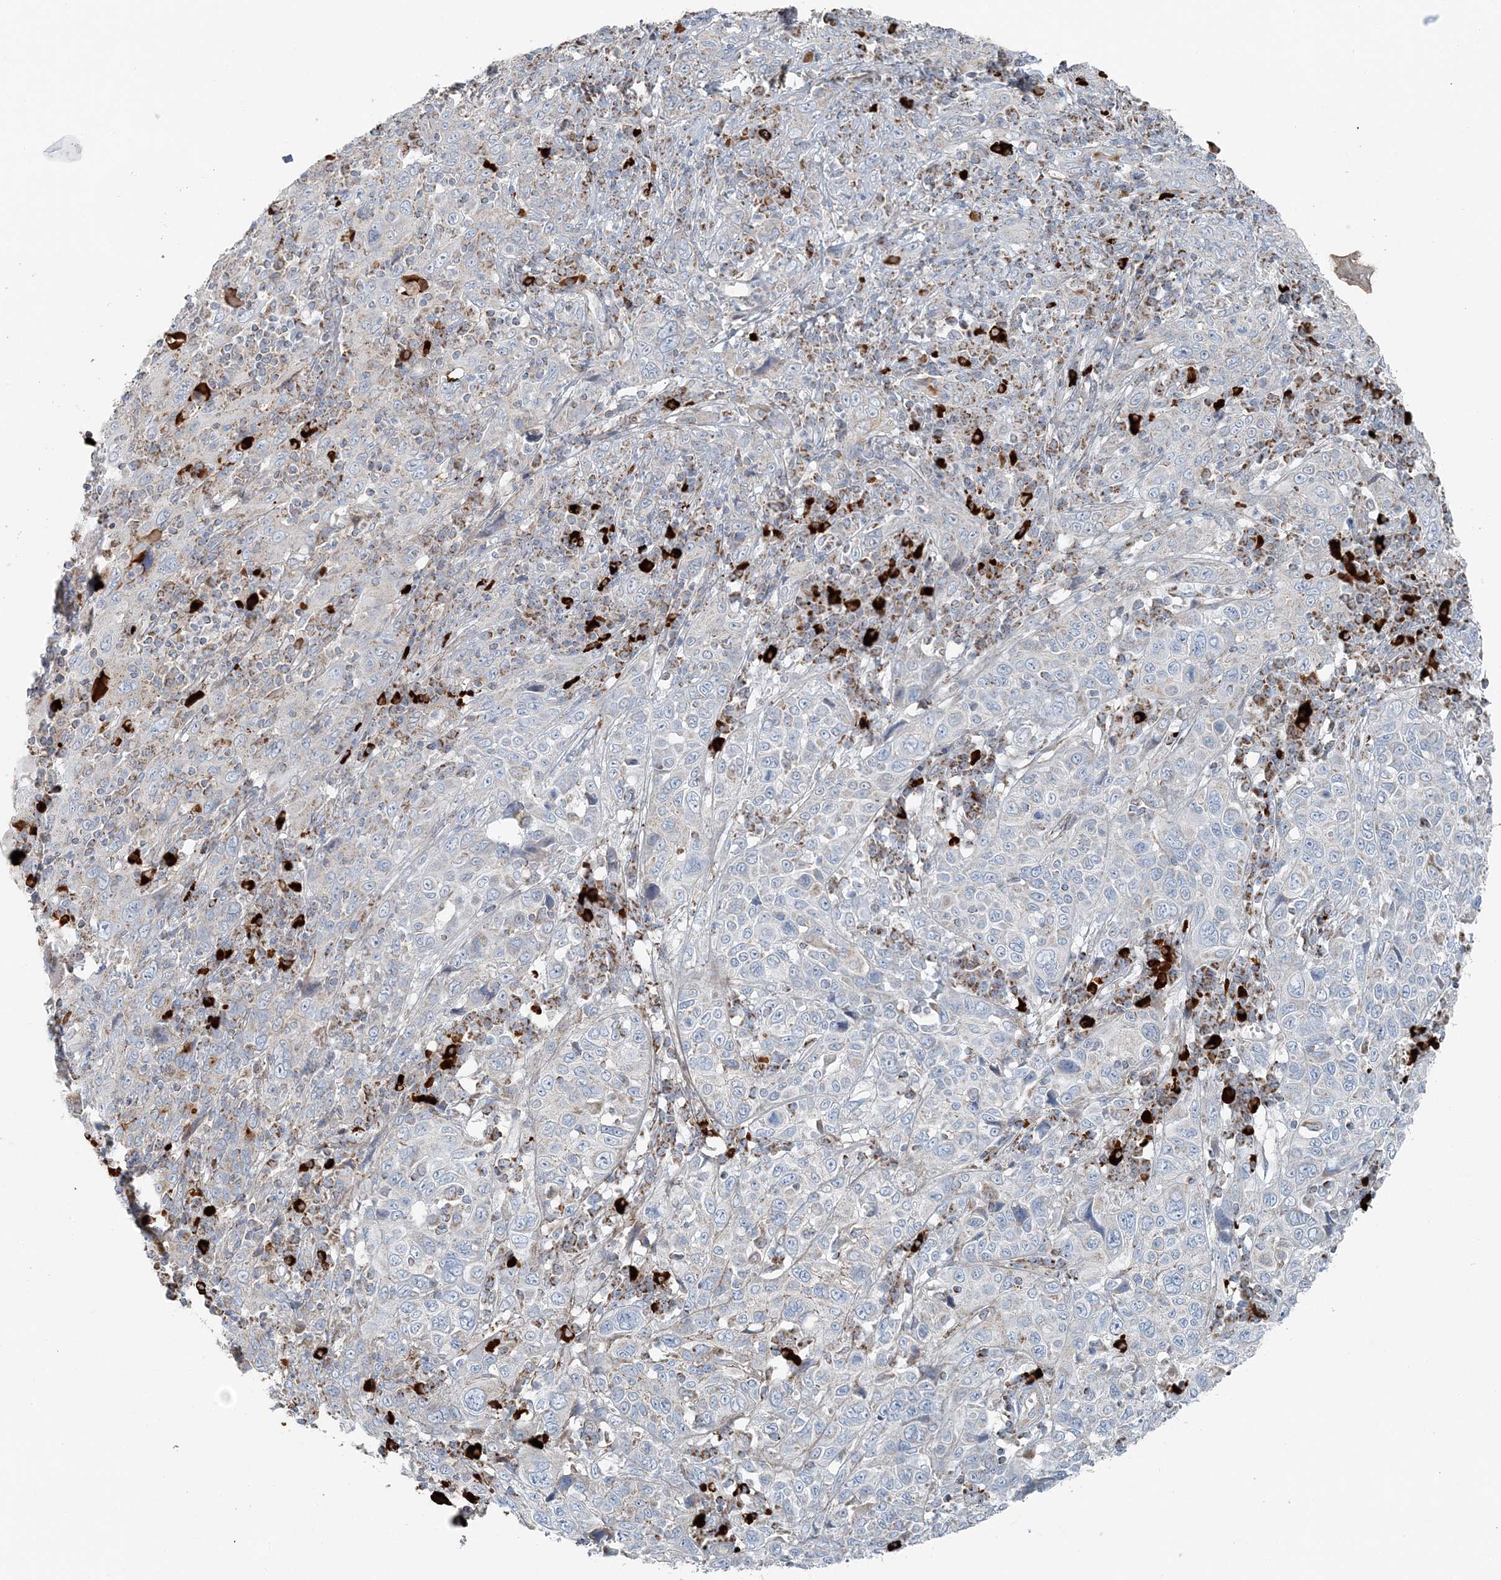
{"staining": {"intensity": "negative", "quantity": "none", "location": "none"}, "tissue": "cervical cancer", "cell_type": "Tumor cells", "image_type": "cancer", "snomed": [{"axis": "morphology", "description": "Squamous cell carcinoma, NOS"}, {"axis": "topography", "description": "Cervix"}], "caption": "Immunohistochemical staining of cervical squamous cell carcinoma shows no significant expression in tumor cells.", "gene": "SLC22A16", "patient": {"sex": "female", "age": 46}}